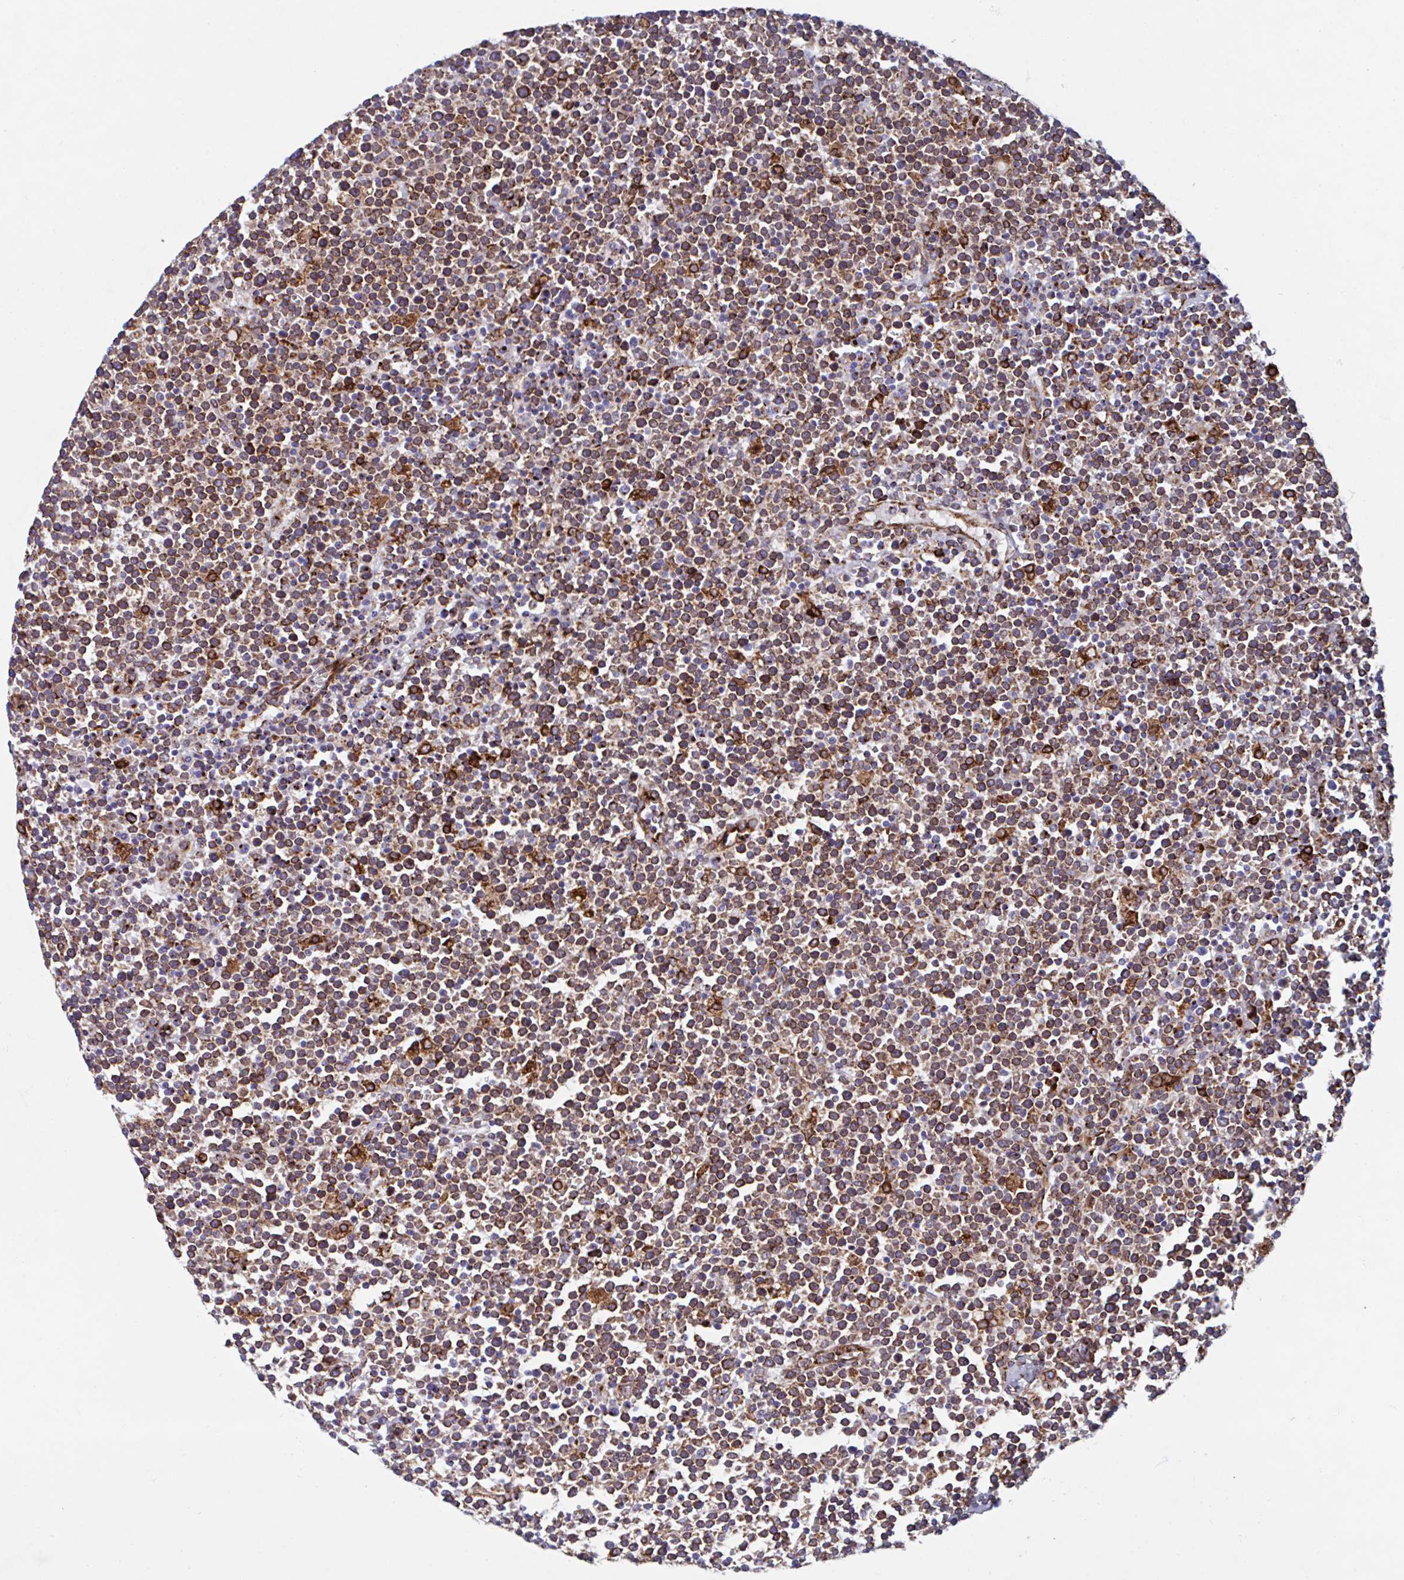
{"staining": {"intensity": "moderate", "quantity": ">75%", "location": "cytoplasmic/membranous"}, "tissue": "lymphoma", "cell_type": "Tumor cells", "image_type": "cancer", "snomed": [{"axis": "morphology", "description": "Malignant lymphoma, non-Hodgkin's type, High grade"}, {"axis": "topography", "description": "Lymph node"}], "caption": "This micrograph shows lymphoma stained with immunohistochemistry (IHC) to label a protein in brown. The cytoplasmic/membranous of tumor cells show moderate positivity for the protein. Nuclei are counter-stained blue.", "gene": "RFK", "patient": {"sex": "male", "age": 61}}